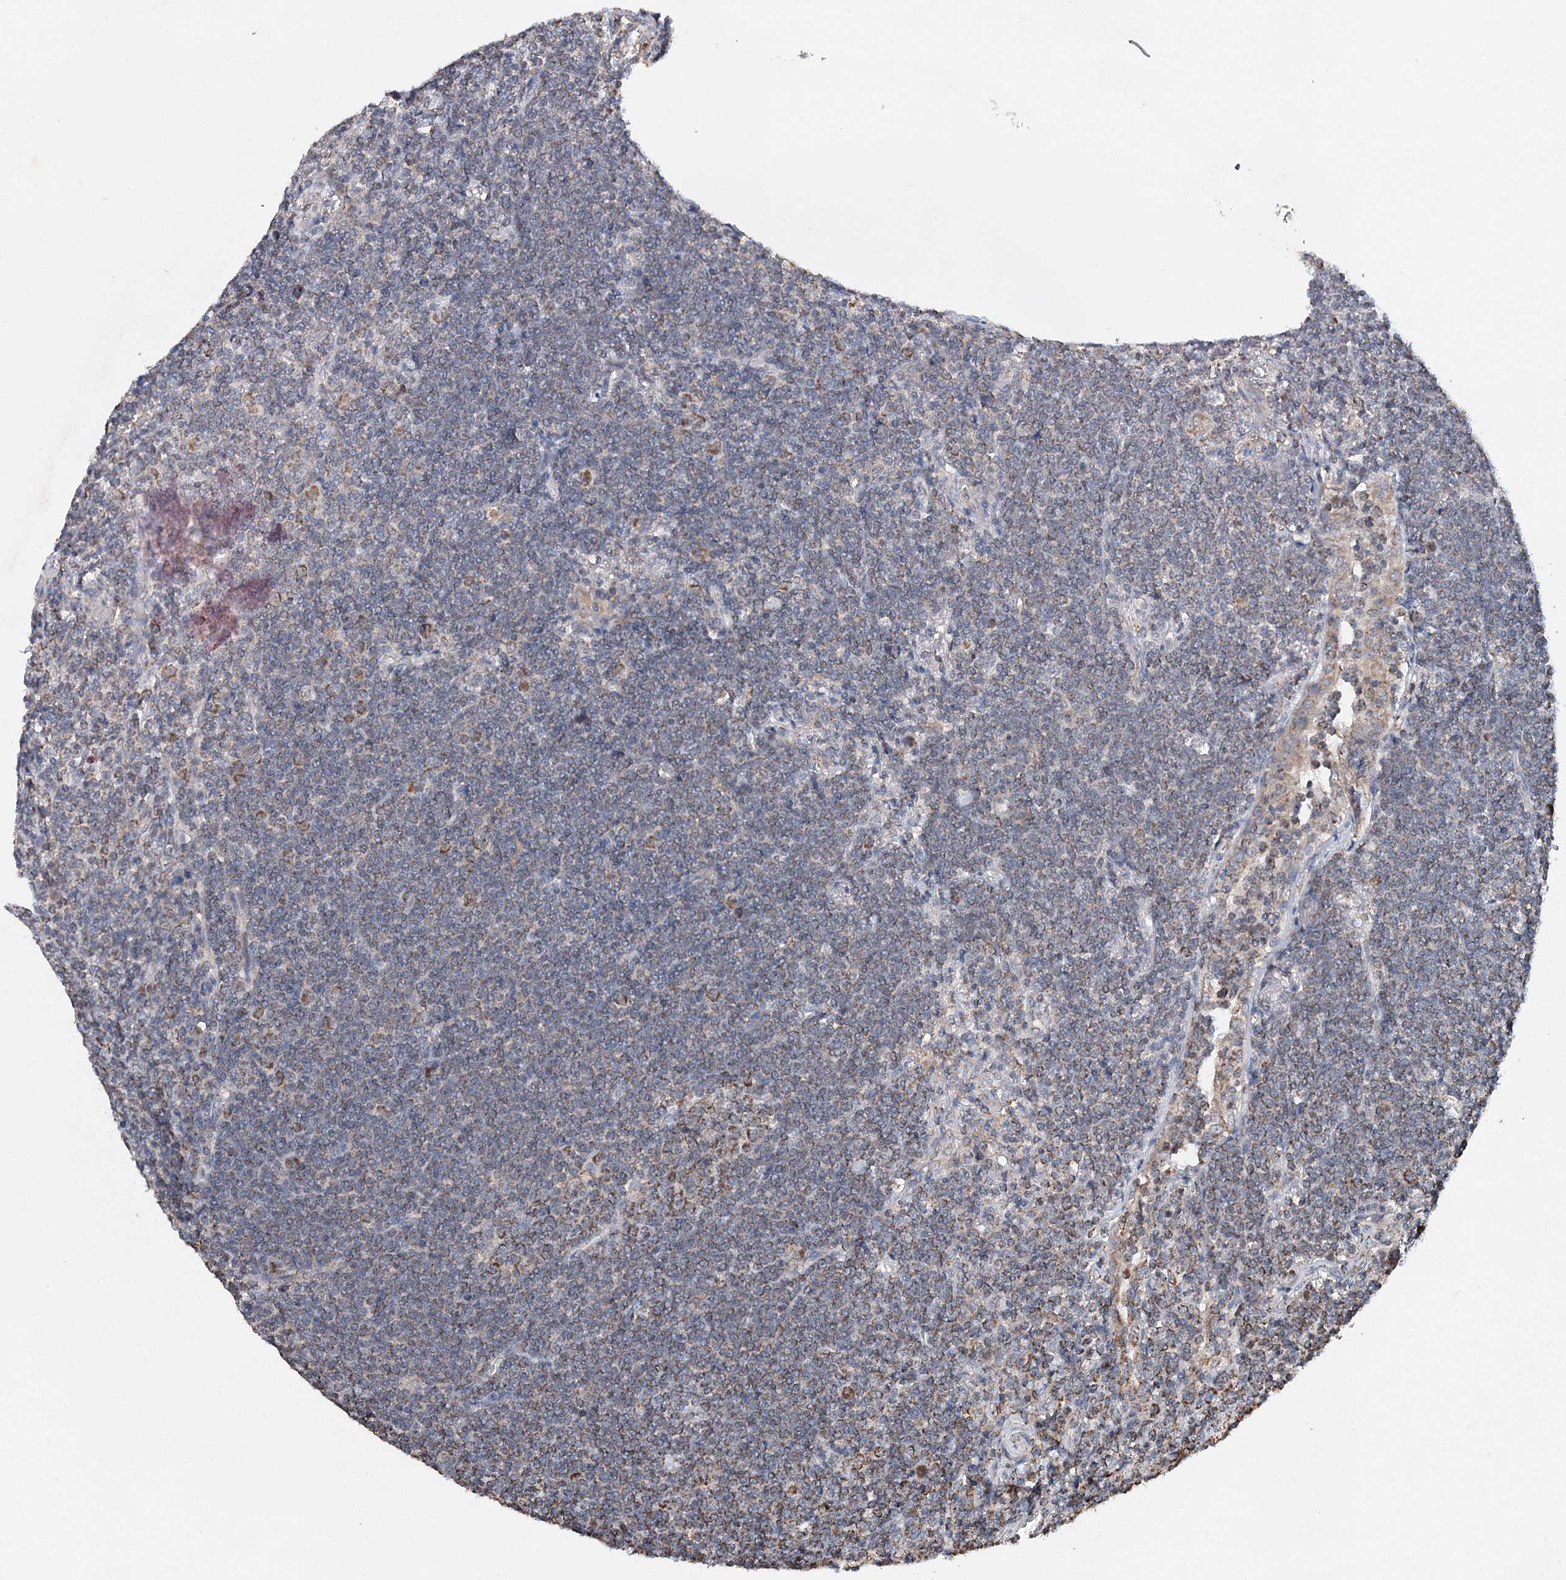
{"staining": {"intensity": "moderate", "quantity": "<25%", "location": "cytoplasmic/membranous"}, "tissue": "lymphoma", "cell_type": "Tumor cells", "image_type": "cancer", "snomed": [{"axis": "morphology", "description": "Malignant lymphoma, non-Hodgkin's type, Low grade"}, {"axis": "topography", "description": "Lung"}], "caption": "Human lymphoma stained with a brown dye reveals moderate cytoplasmic/membranous positive positivity in approximately <25% of tumor cells.", "gene": "PIK3CB", "patient": {"sex": "female", "age": 71}}